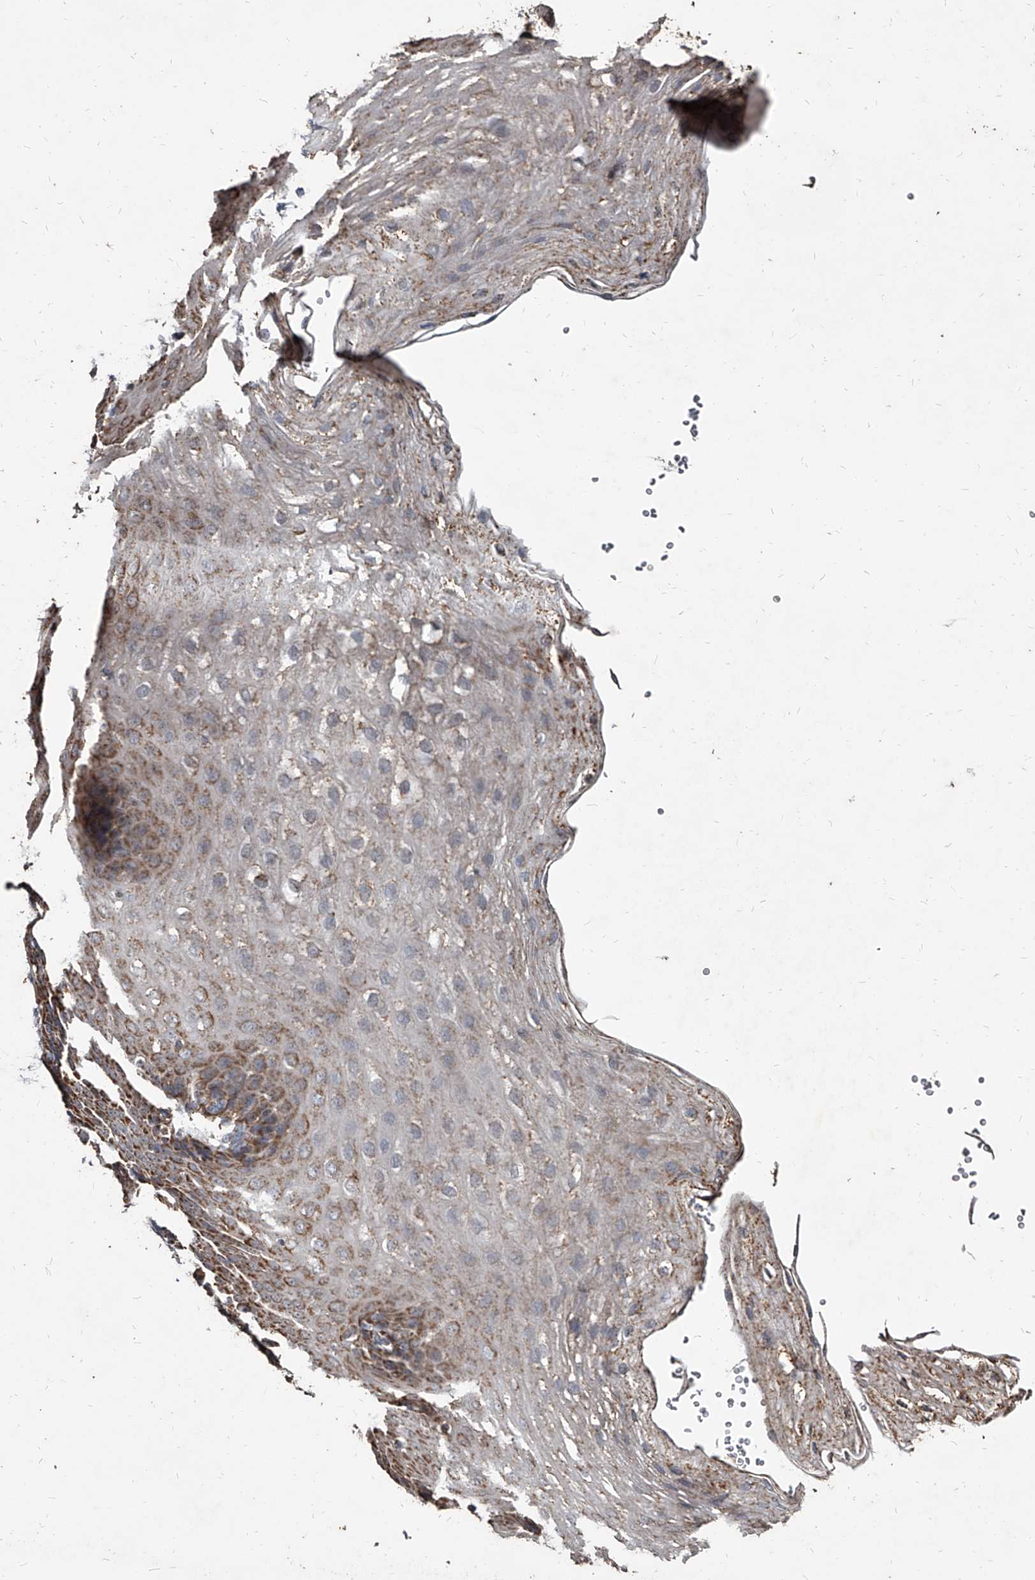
{"staining": {"intensity": "moderate", "quantity": "25%-75%", "location": "cytoplasmic/membranous"}, "tissue": "esophagus", "cell_type": "Squamous epithelial cells", "image_type": "normal", "snomed": [{"axis": "morphology", "description": "Normal tissue, NOS"}, {"axis": "topography", "description": "Esophagus"}], "caption": "Immunohistochemistry (IHC) of normal esophagus reveals medium levels of moderate cytoplasmic/membranous staining in about 25%-75% of squamous epithelial cells. The protein of interest is shown in brown color, while the nuclei are stained blue.", "gene": "GPR183", "patient": {"sex": "female", "age": 66}}